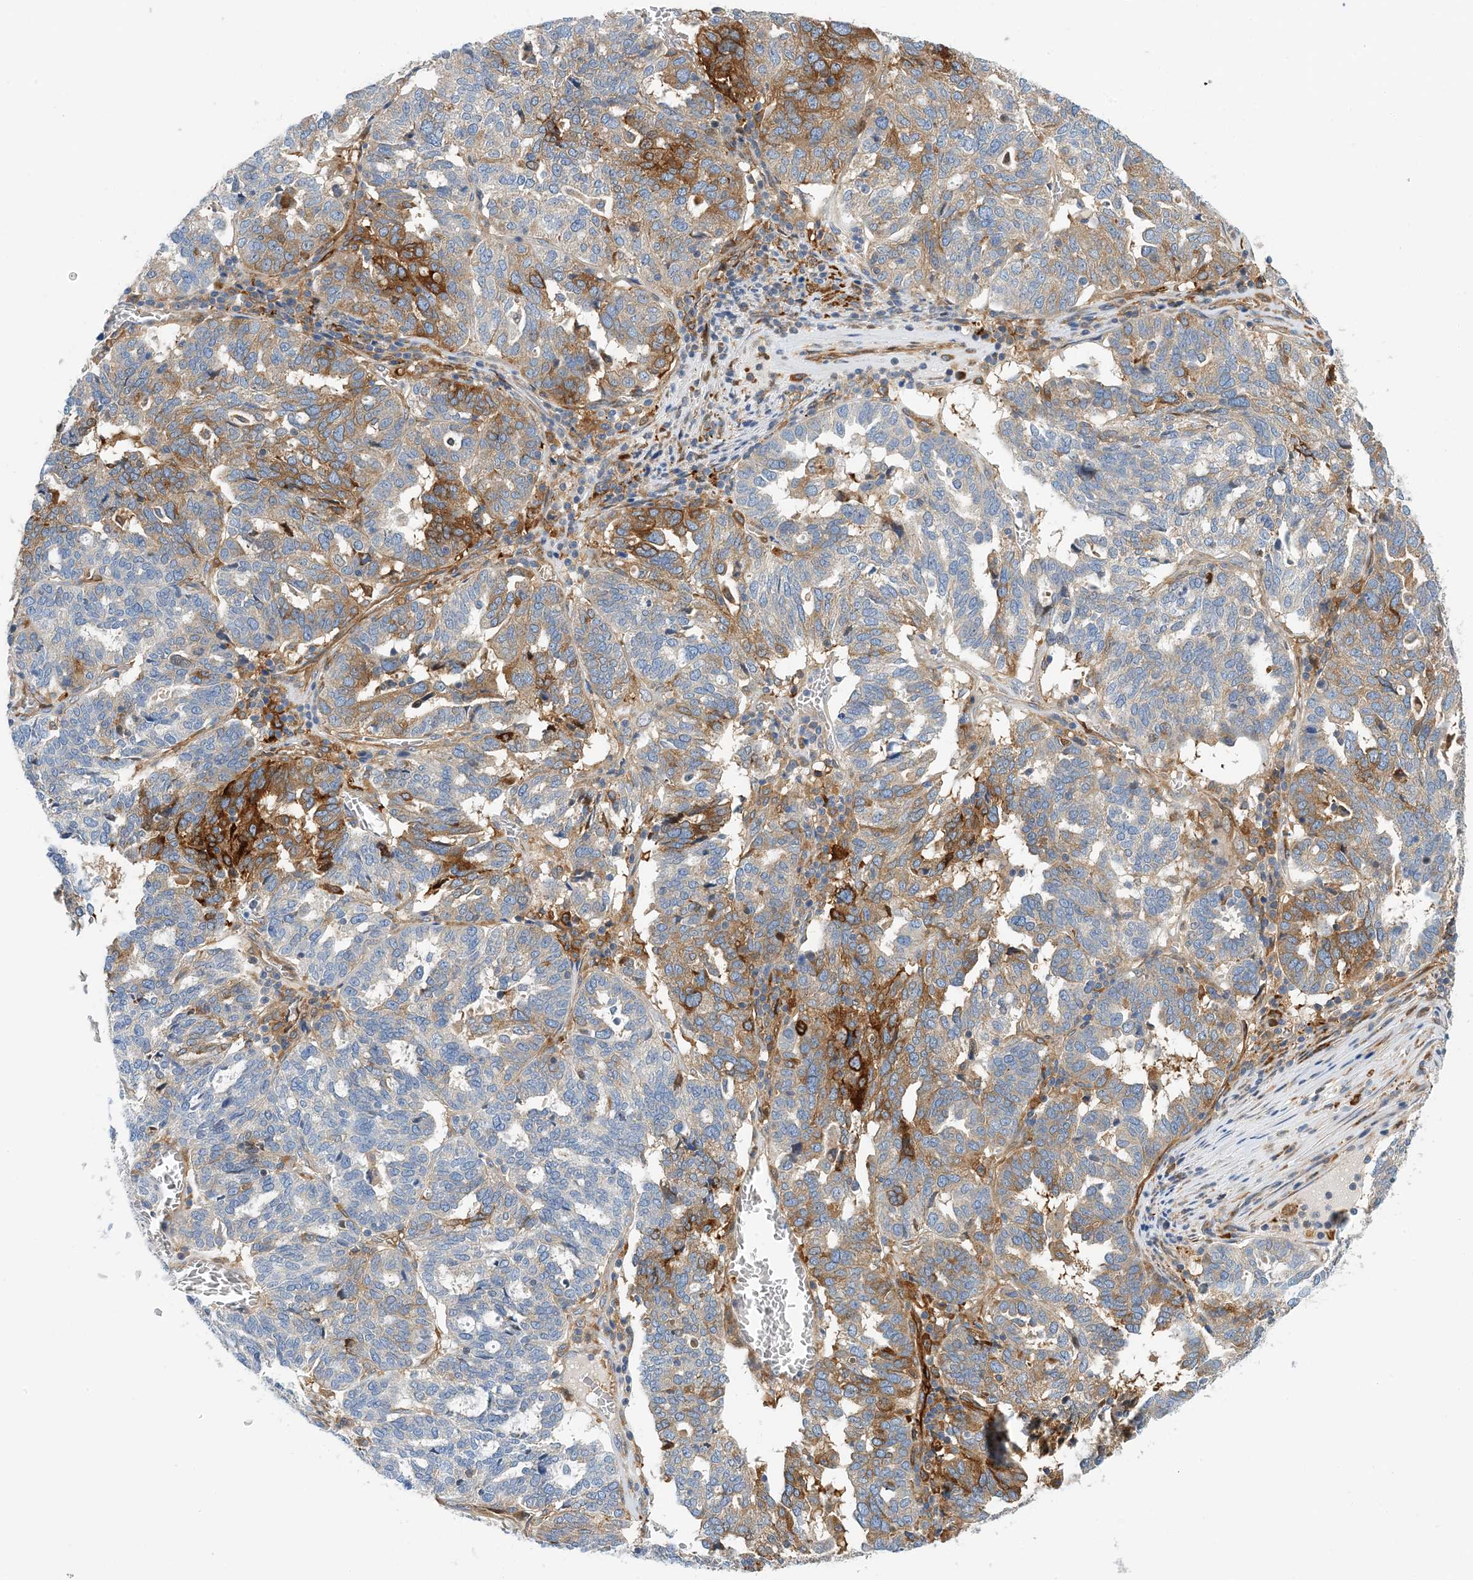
{"staining": {"intensity": "moderate", "quantity": "25%-75%", "location": "cytoplasmic/membranous"}, "tissue": "ovarian cancer", "cell_type": "Tumor cells", "image_type": "cancer", "snomed": [{"axis": "morphology", "description": "Cystadenocarcinoma, serous, NOS"}, {"axis": "topography", "description": "Ovary"}], "caption": "This is an image of immunohistochemistry staining of ovarian cancer (serous cystadenocarcinoma), which shows moderate positivity in the cytoplasmic/membranous of tumor cells.", "gene": "PCDHA2", "patient": {"sex": "female", "age": 59}}